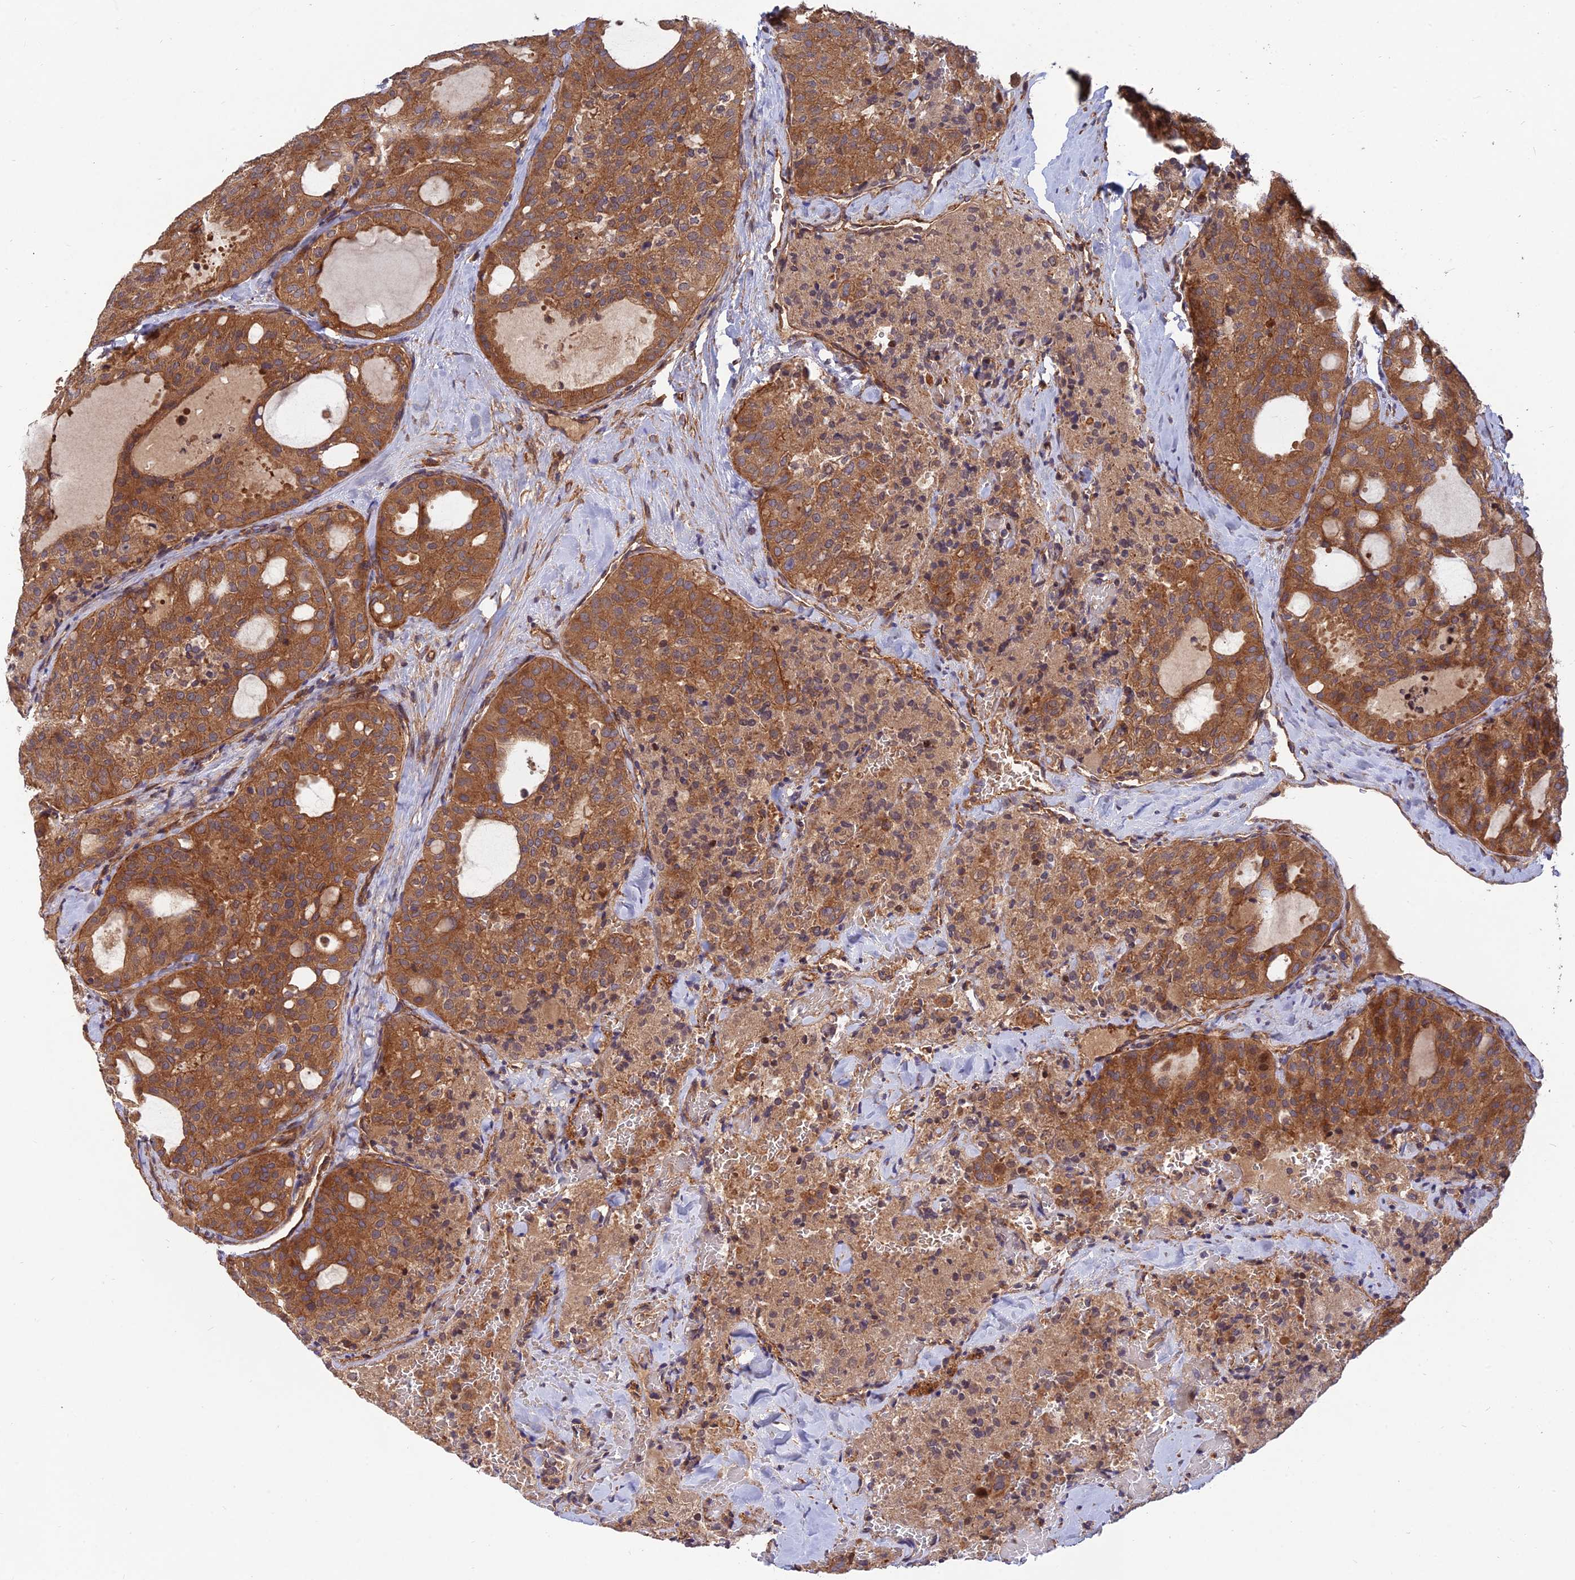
{"staining": {"intensity": "moderate", "quantity": ">75%", "location": "cytoplasmic/membranous"}, "tissue": "thyroid cancer", "cell_type": "Tumor cells", "image_type": "cancer", "snomed": [{"axis": "morphology", "description": "Follicular adenoma carcinoma, NOS"}, {"axis": "topography", "description": "Thyroid gland"}], "caption": "DAB (3,3'-diaminobenzidine) immunohistochemical staining of follicular adenoma carcinoma (thyroid) reveals moderate cytoplasmic/membranous protein staining in about >75% of tumor cells.", "gene": "RELCH", "patient": {"sex": "male", "age": 75}}